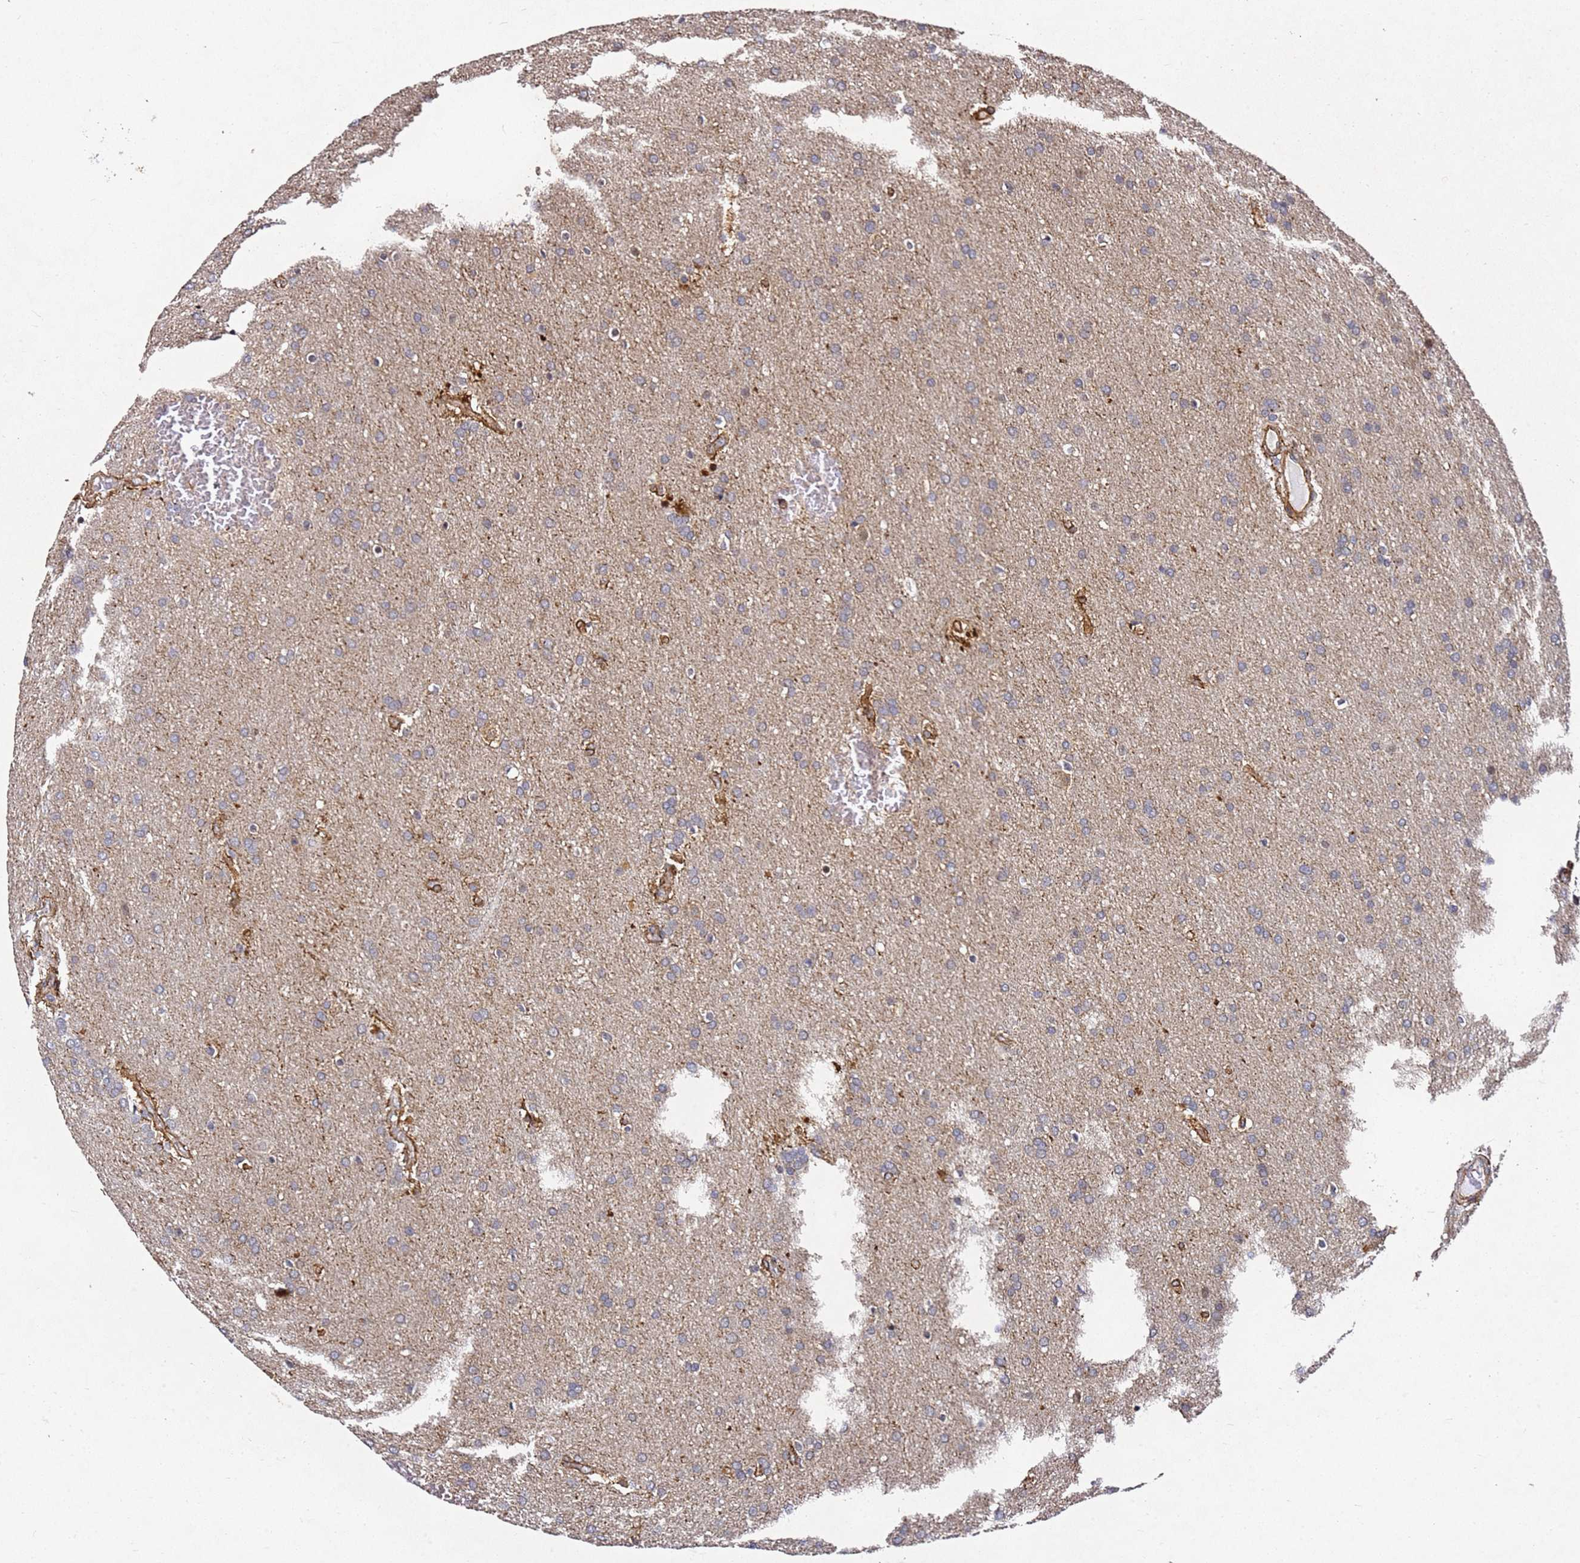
{"staining": {"intensity": "negative", "quantity": "none", "location": "none"}, "tissue": "glioma", "cell_type": "Tumor cells", "image_type": "cancer", "snomed": [{"axis": "morphology", "description": "Glioma, malignant, Low grade"}, {"axis": "topography", "description": "Brain"}], "caption": "Glioma was stained to show a protein in brown. There is no significant staining in tumor cells. (DAB IHC with hematoxylin counter stain).", "gene": "ZNF296", "patient": {"sex": "female", "age": 32}}